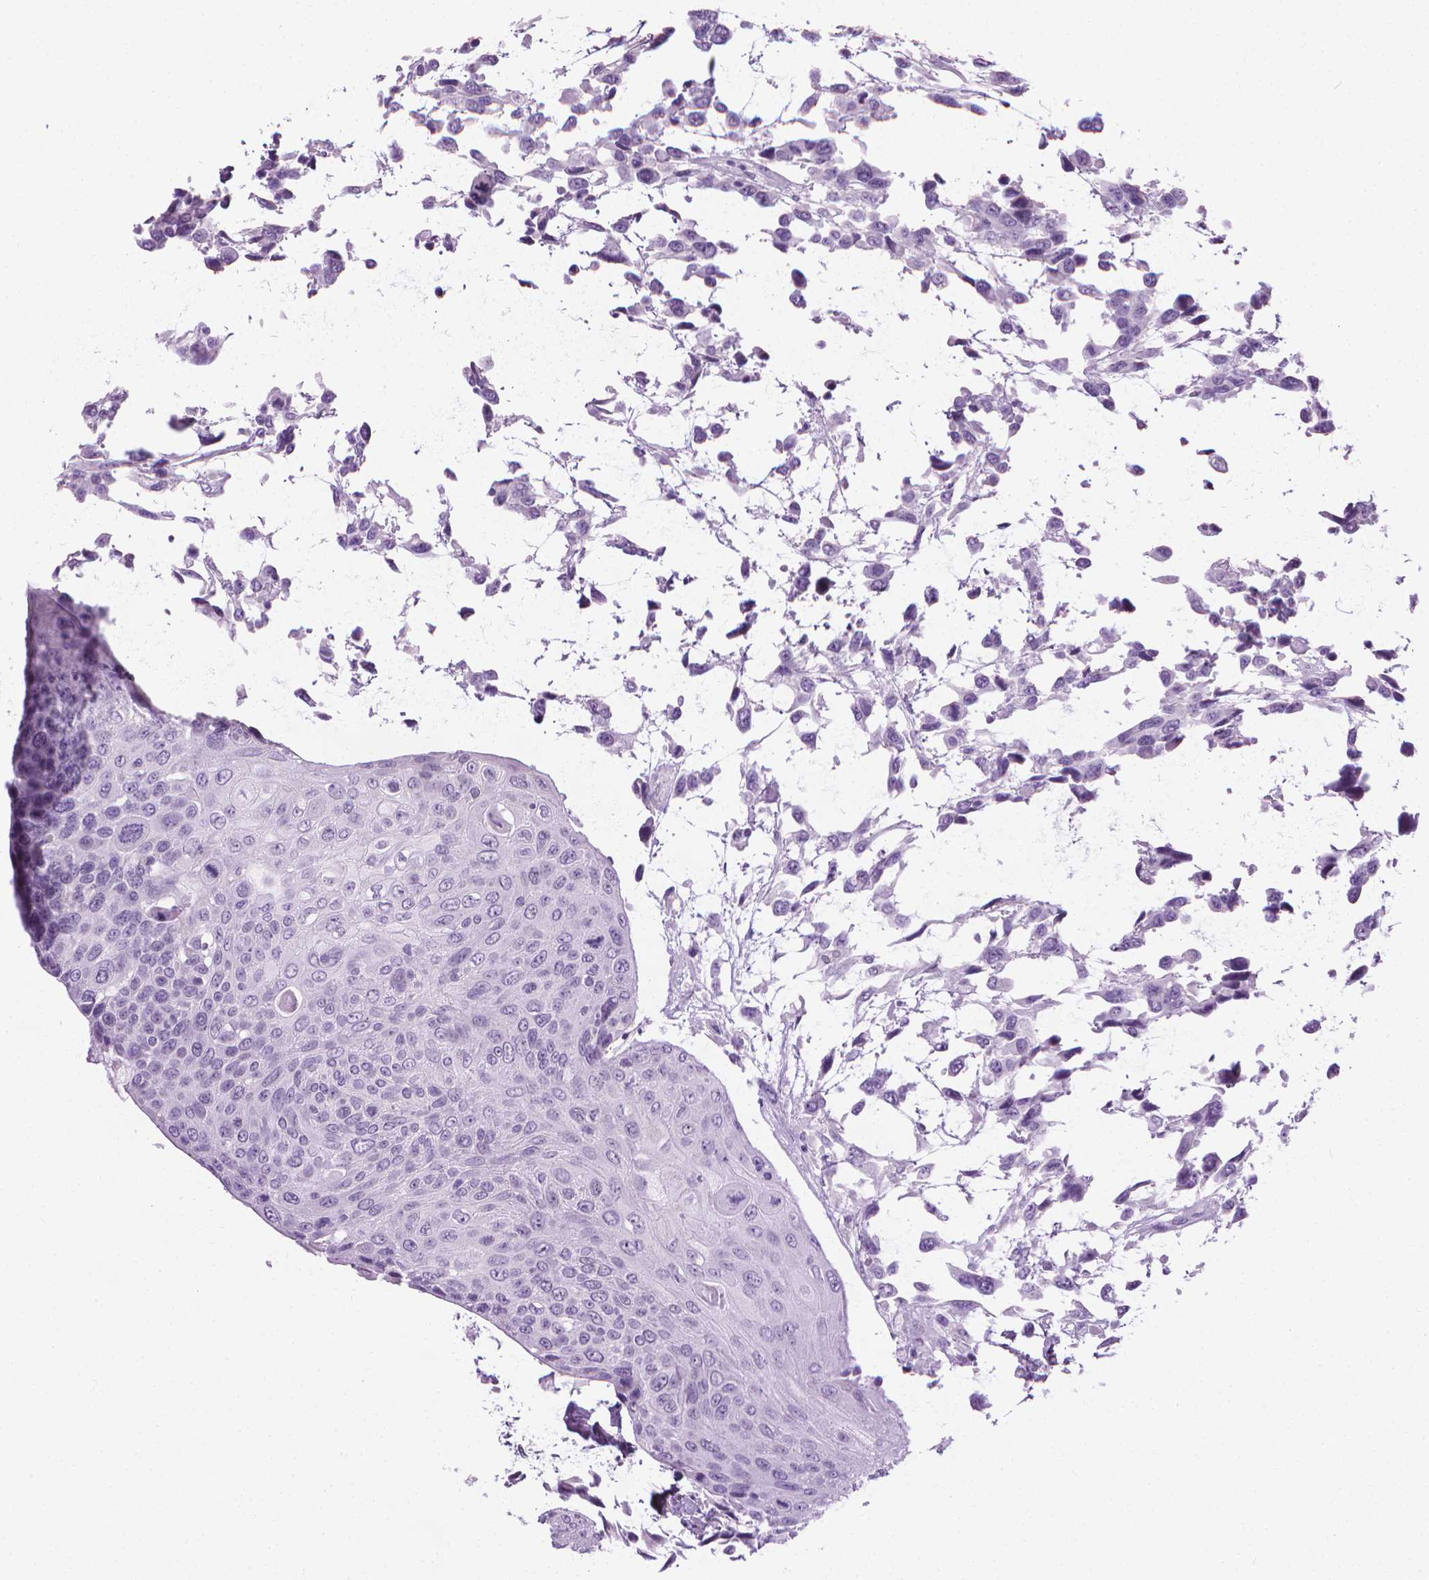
{"staining": {"intensity": "negative", "quantity": "none", "location": "none"}, "tissue": "urothelial cancer", "cell_type": "Tumor cells", "image_type": "cancer", "snomed": [{"axis": "morphology", "description": "Urothelial carcinoma, High grade"}, {"axis": "topography", "description": "Urinary bladder"}], "caption": "There is no significant positivity in tumor cells of high-grade urothelial carcinoma. (DAB (3,3'-diaminobenzidine) immunohistochemistry, high magnification).", "gene": "DNAI7", "patient": {"sex": "female", "age": 70}}